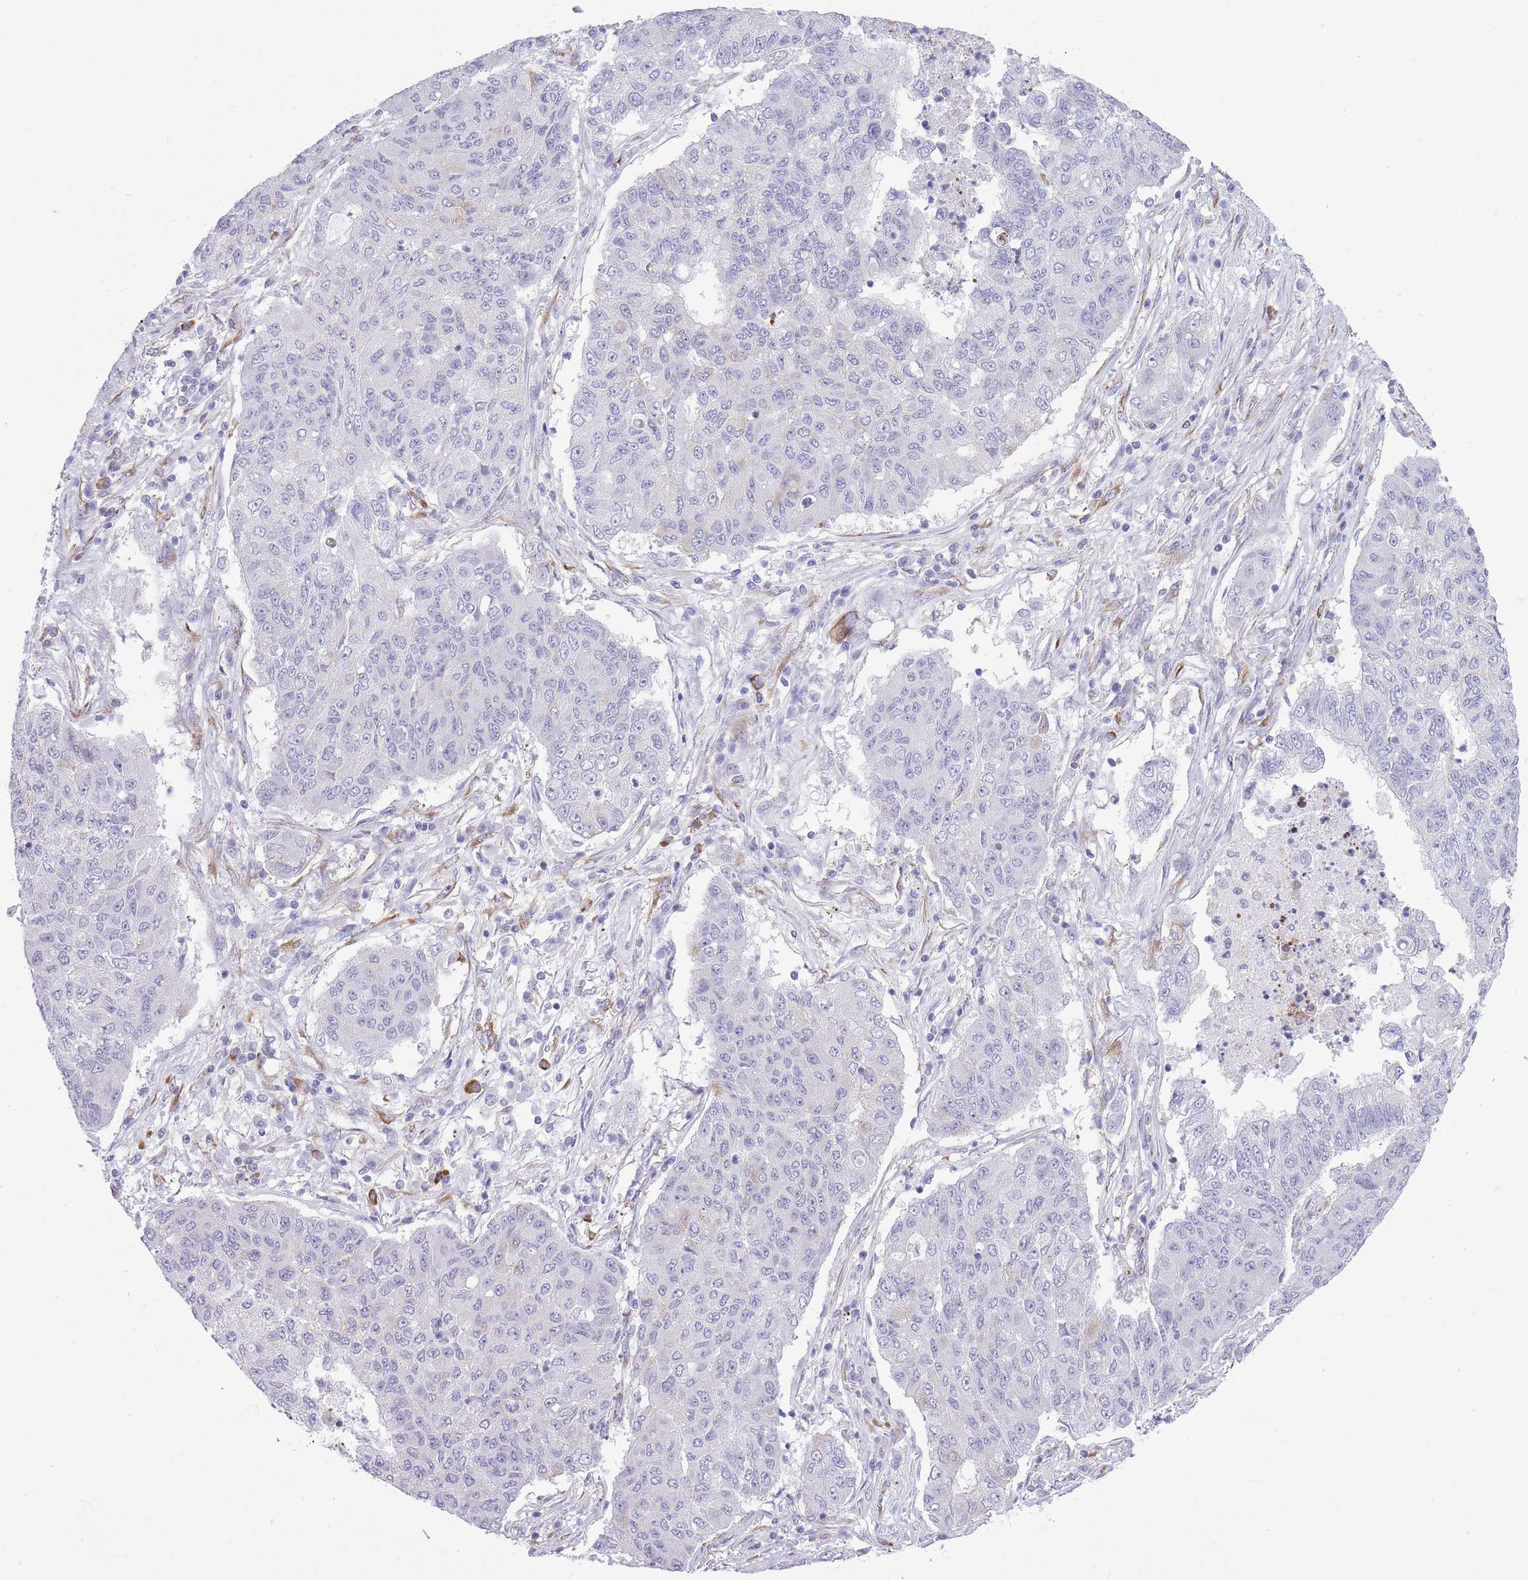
{"staining": {"intensity": "negative", "quantity": "none", "location": "none"}, "tissue": "lung cancer", "cell_type": "Tumor cells", "image_type": "cancer", "snomed": [{"axis": "morphology", "description": "Squamous cell carcinoma, NOS"}, {"axis": "topography", "description": "Lung"}], "caption": "A micrograph of lung cancer (squamous cell carcinoma) stained for a protein displays no brown staining in tumor cells.", "gene": "ZNF501", "patient": {"sex": "male", "age": 74}}